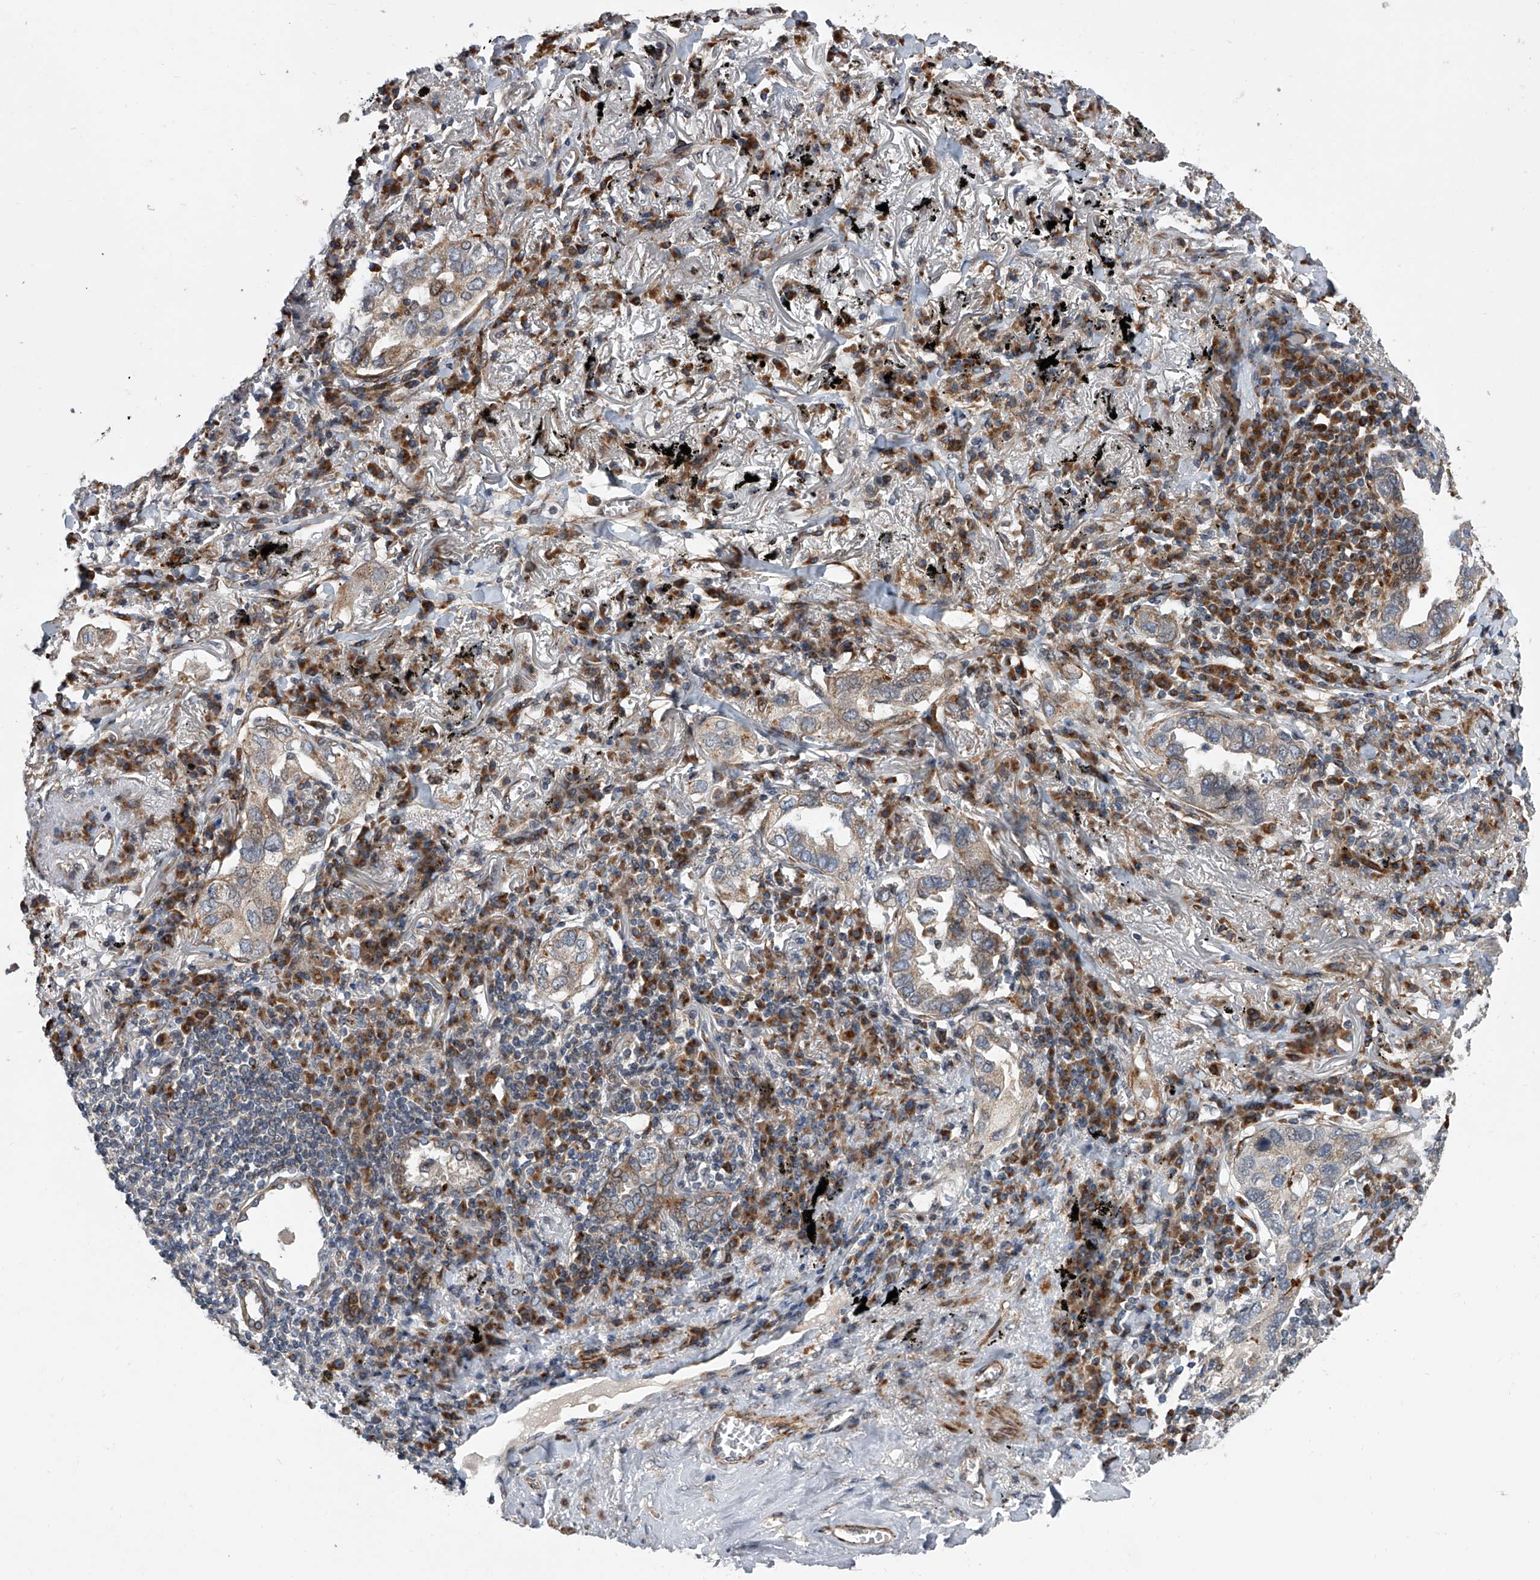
{"staining": {"intensity": "moderate", "quantity": "<25%", "location": "cytoplasmic/membranous"}, "tissue": "lung cancer", "cell_type": "Tumor cells", "image_type": "cancer", "snomed": [{"axis": "morphology", "description": "Adenocarcinoma, NOS"}, {"axis": "topography", "description": "Lung"}], "caption": "A low amount of moderate cytoplasmic/membranous expression is present in approximately <25% of tumor cells in lung cancer tissue.", "gene": "DLGAP2", "patient": {"sex": "male", "age": 65}}